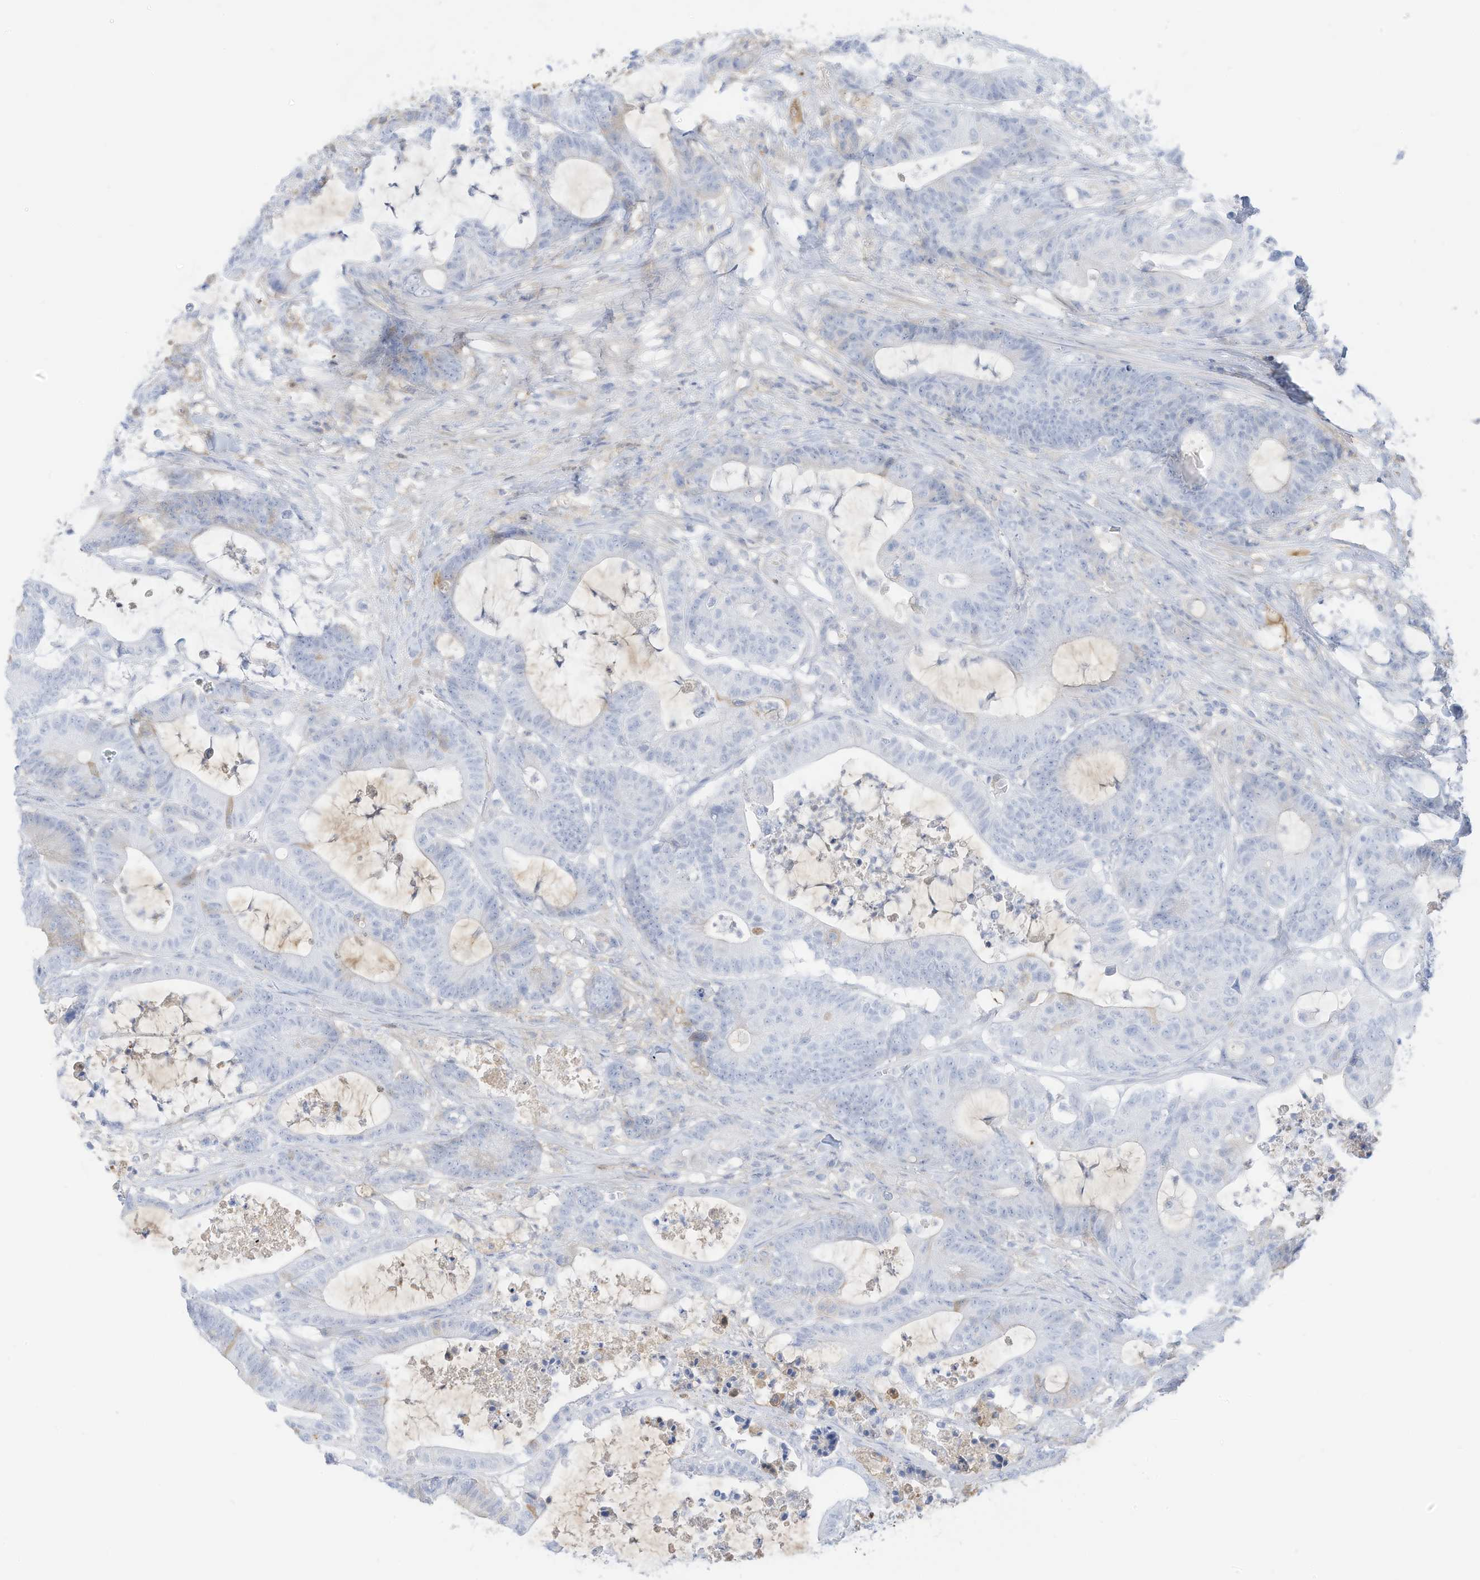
{"staining": {"intensity": "negative", "quantity": "none", "location": "none"}, "tissue": "colorectal cancer", "cell_type": "Tumor cells", "image_type": "cancer", "snomed": [{"axis": "morphology", "description": "Adenocarcinoma, NOS"}, {"axis": "topography", "description": "Colon"}], "caption": "DAB (3,3'-diaminobenzidine) immunohistochemical staining of colorectal cancer exhibits no significant staining in tumor cells.", "gene": "HSD17B13", "patient": {"sex": "female", "age": 84}}